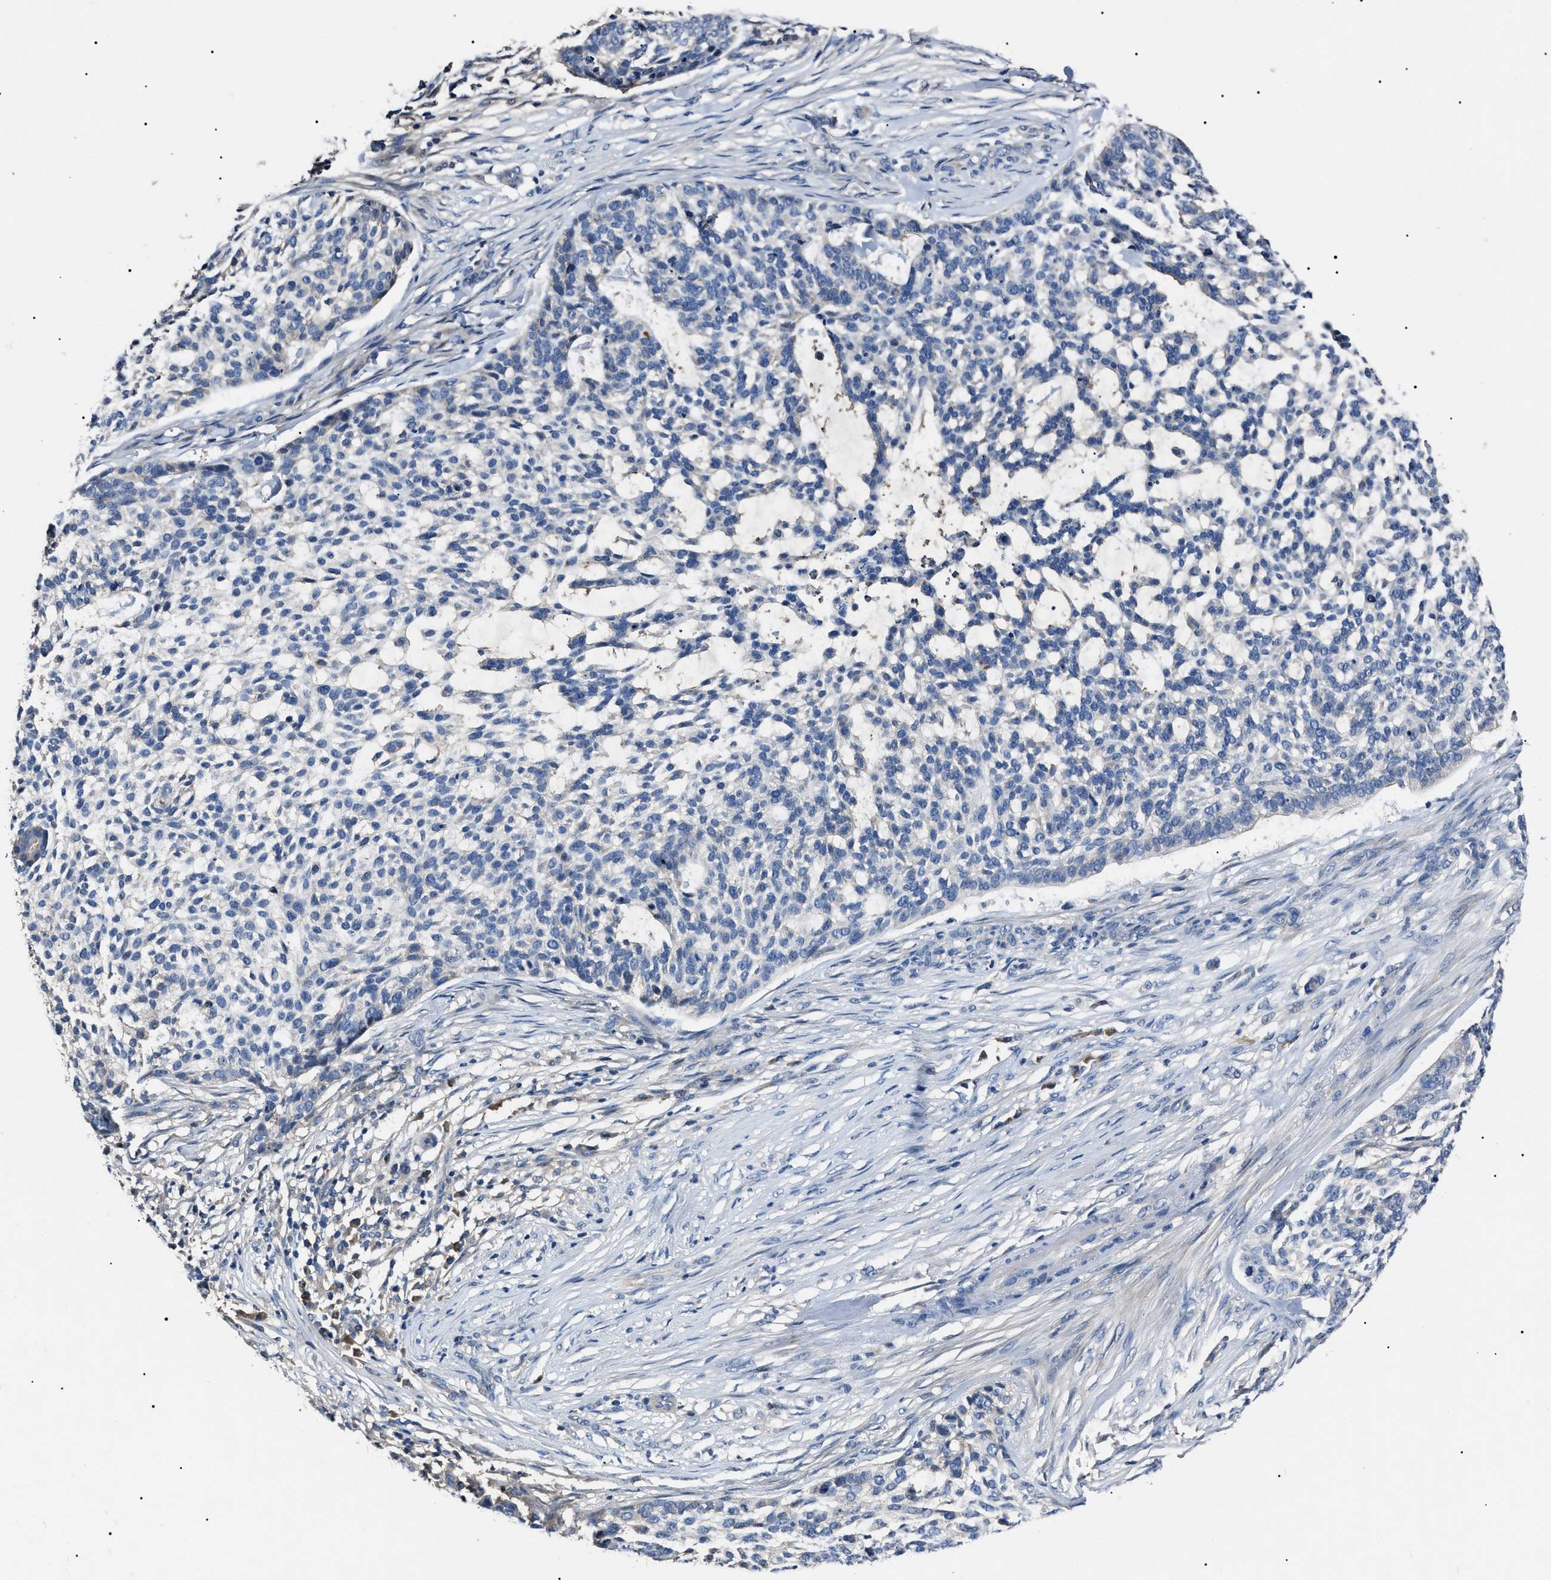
{"staining": {"intensity": "negative", "quantity": "none", "location": "none"}, "tissue": "skin cancer", "cell_type": "Tumor cells", "image_type": "cancer", "snomed": [{"axis": "morphology", "description": "Basal cell carcinoma"}, {"axis": "topography", "description": "Skin"}], "caption": "Immunohistochemistry of skin basal cell carcinoma reveals no staining in tumor cells.", "gene": "IFT81", "patient": {"sex": "female", "age": 64}}